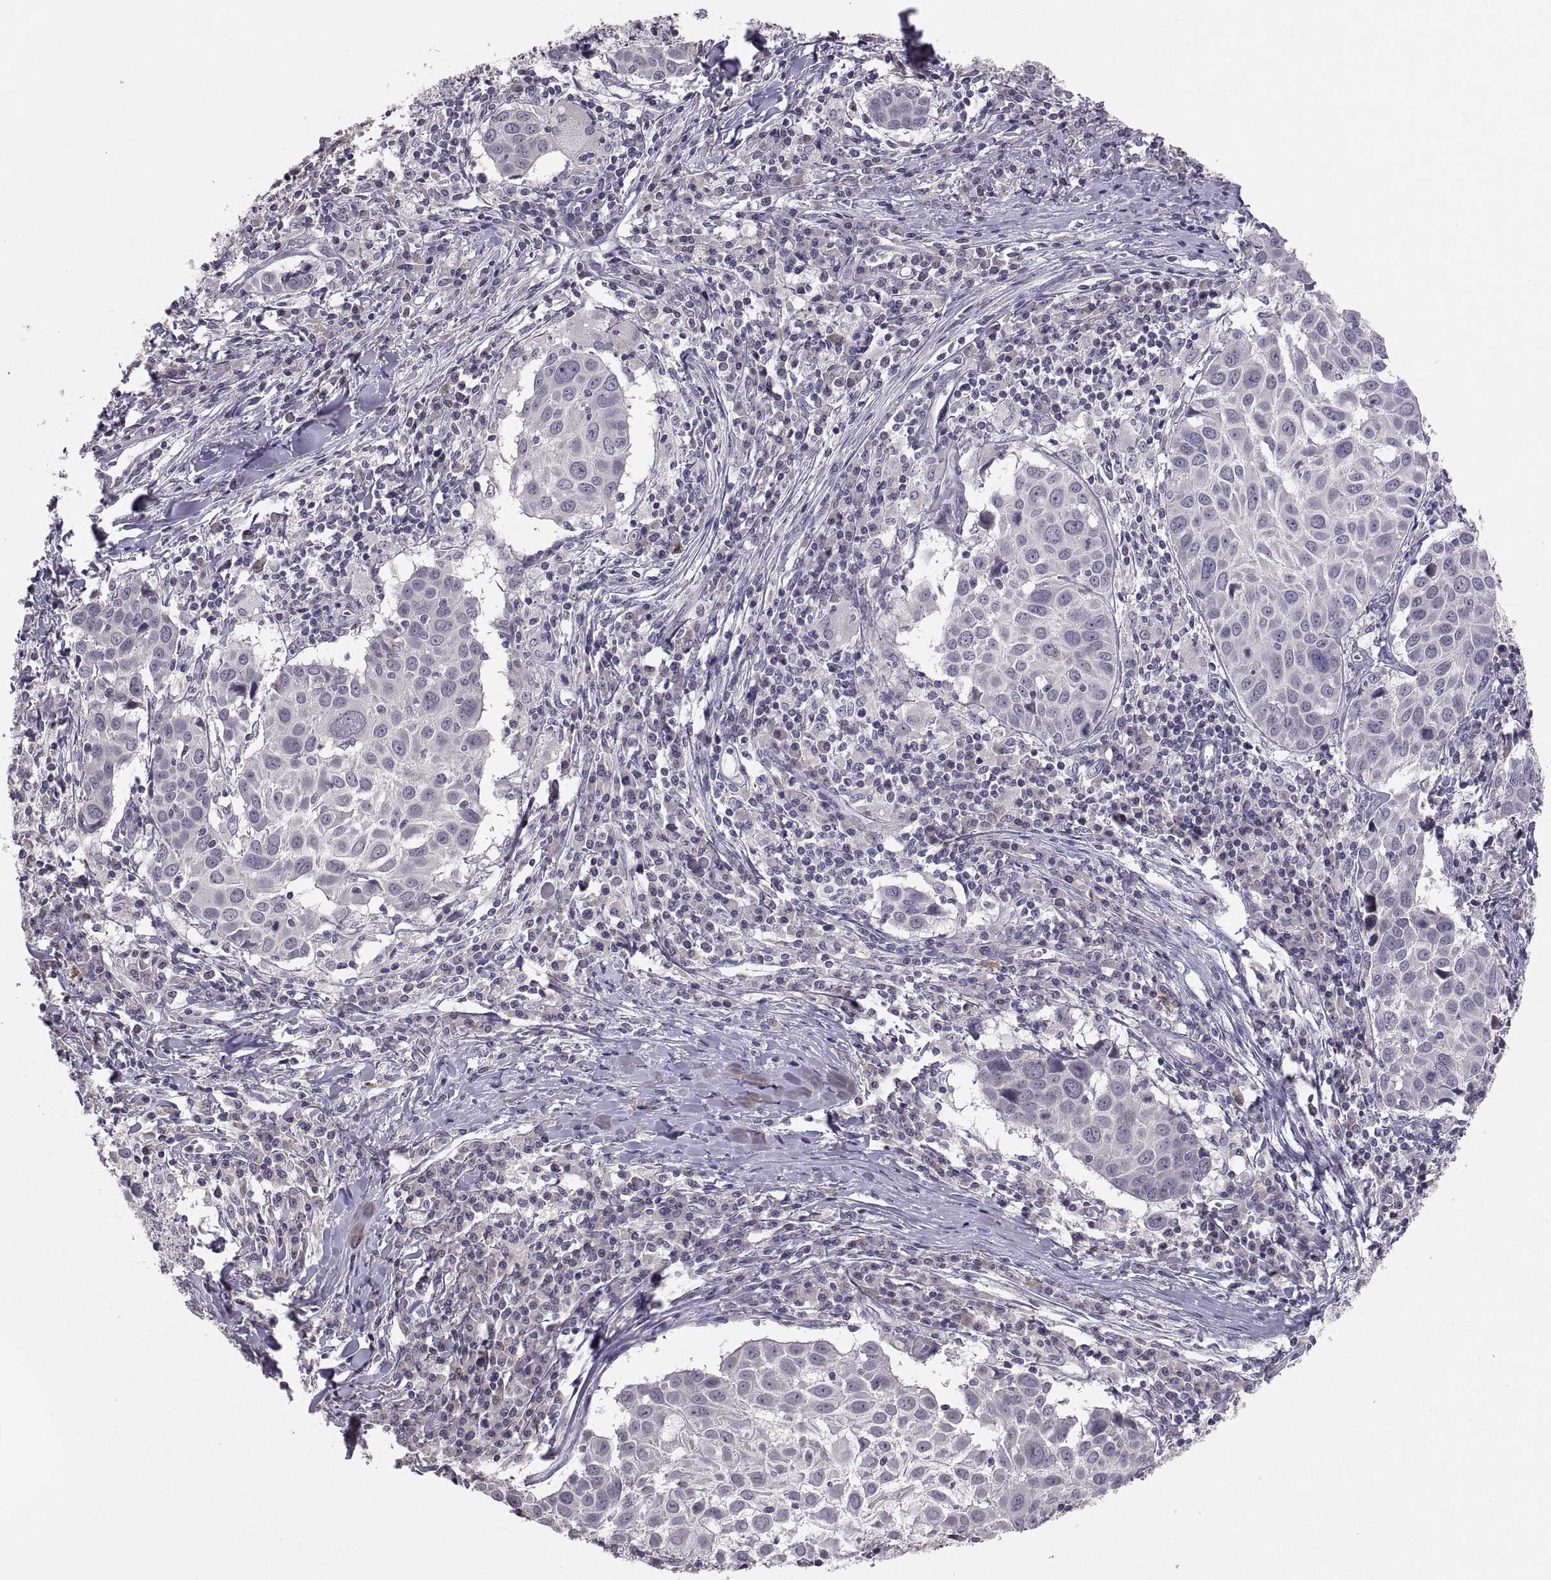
{"staining": {"intensity": "negative", "quantity": "none", "location": "none"}, "tissue": "lung cancer", "cell_type": "Tumor cells", "image_type": "cancer", "snomed": [{"axis": "morphology", "description": "Squamous cell carcinoma, NOS"}, {"axis": "topography", "description": "Lung"}], "caption": "Tumor cells show no significant positivity in lung squamous cell carcinoma.", "gene": "PAX2", "patient": {"sex": "male", "age": 57}}